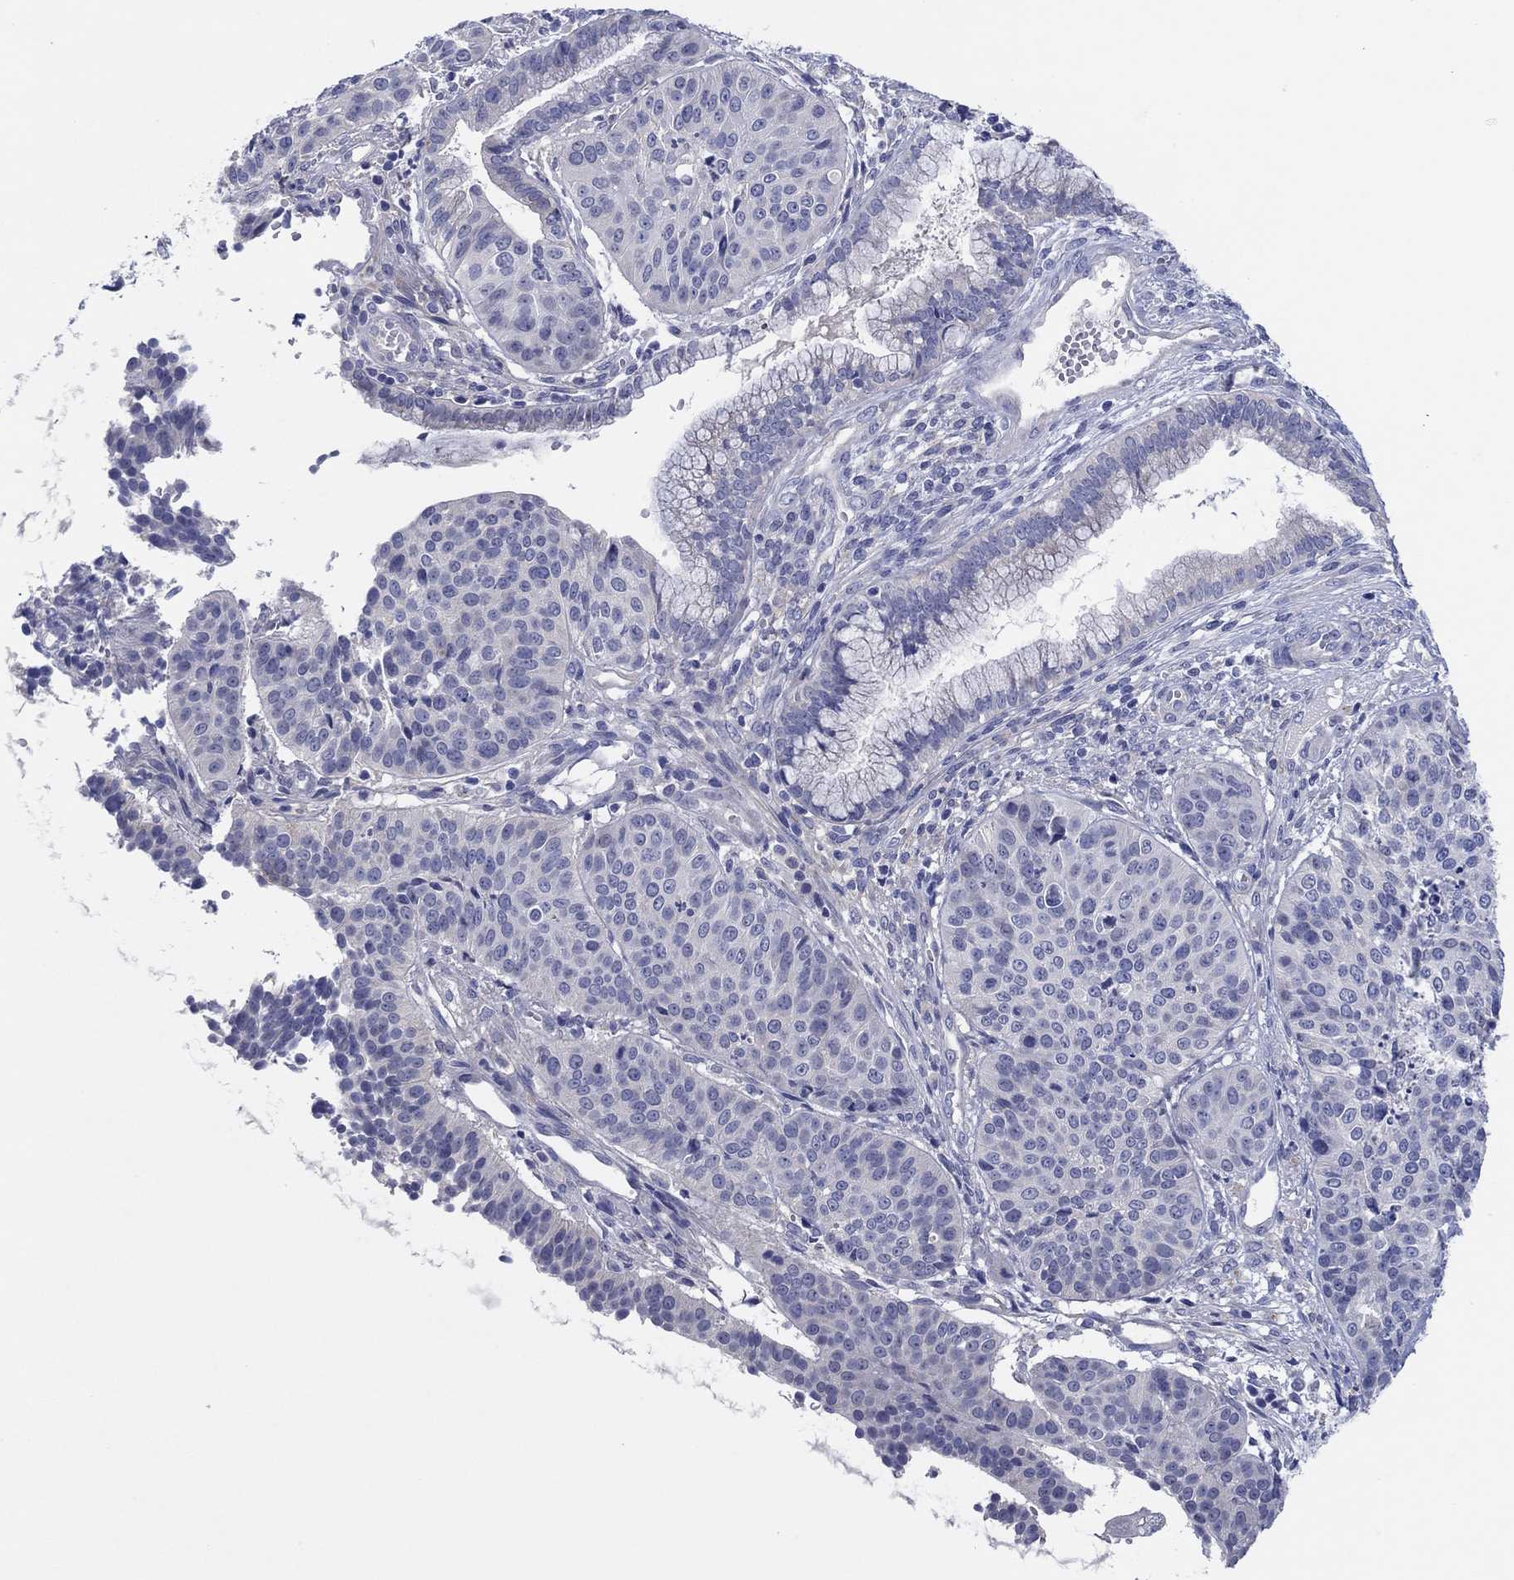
{"staining": {"intensity": "negative", "quantity": "none", "location": "none"}, "tissue": "cervical cancer", "cell_type": "Tumor cells", "image_type": "cancer", "snomed": [{"axis": "morphology", "description": "Normal tissue, NOS"}, {"axis": "morphology", "description": "Squamous cell carcinoma, NOS"}, {"axis": "topography", "description": "Cervix"}], "caption": "This is an IHC micrograph of cervical cancer (squamous cell carcinoma). There is no expression in tumor cells.", "gene": "HDC", "patient": {"sex": "female", "age": 39}}